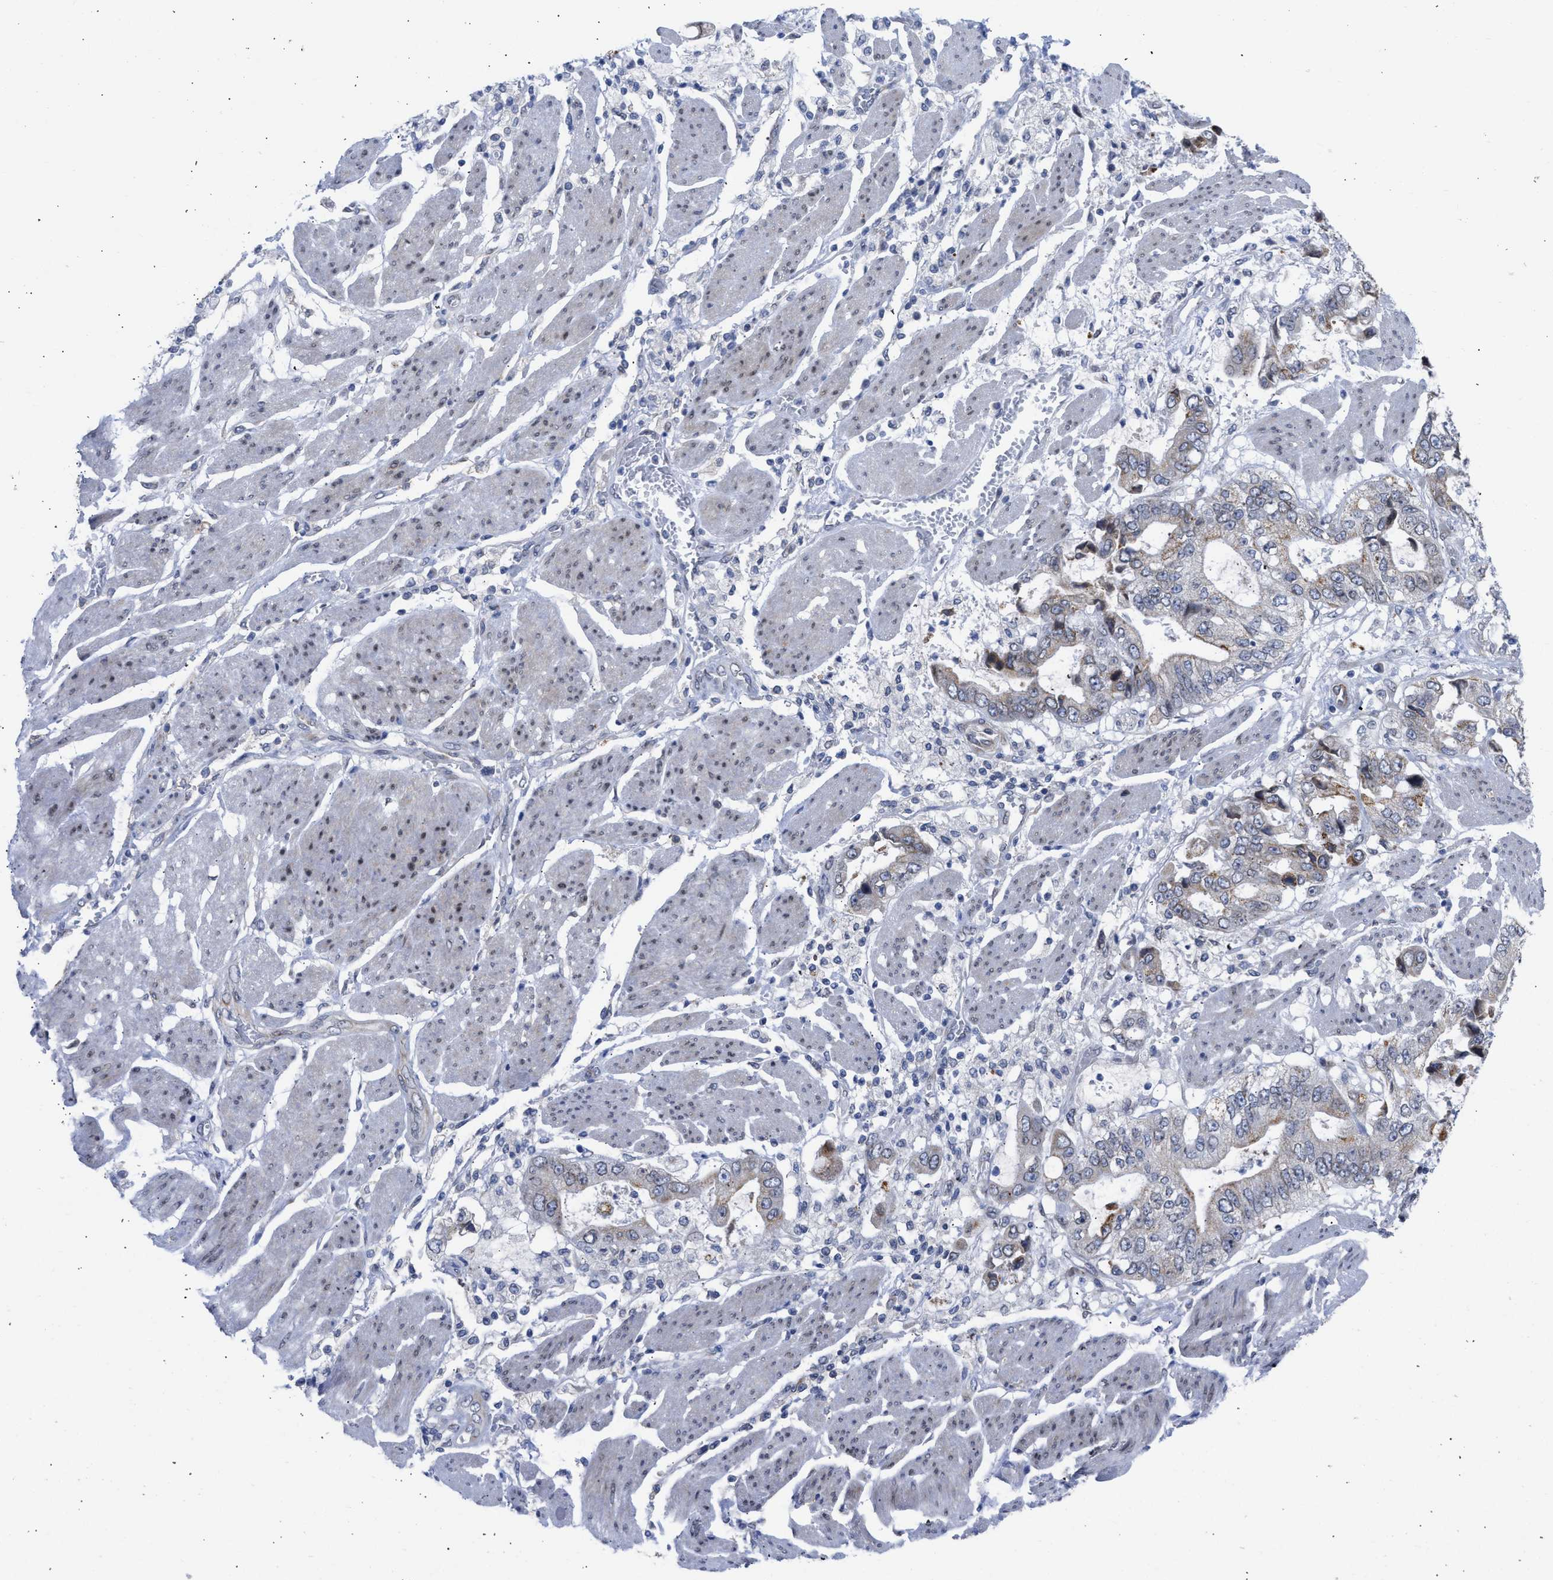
{"staining": {"intensity": "weak", "quantity": "<25%", "location": "cytoplasmic/membranous"}, "tissue": "stomach cancer", "cell_type": "Tumor cells", "image_type": "cancer", "snomed": [{"axis": "morphology", "description": "Normal tissue, NOS"}, {"axis": "morphology", "description": "Adenocarcinoma, NOS"}, {"axis": "topography", "description": "Stomach"}], "caption": "A micrograph of stomach adenocarcinoma stained for a protein shows no brown staining in tumor cells. Nuclei are stained in blue.", "gene": "NUP35", "patient": {"sex": "male", "age": 62}}